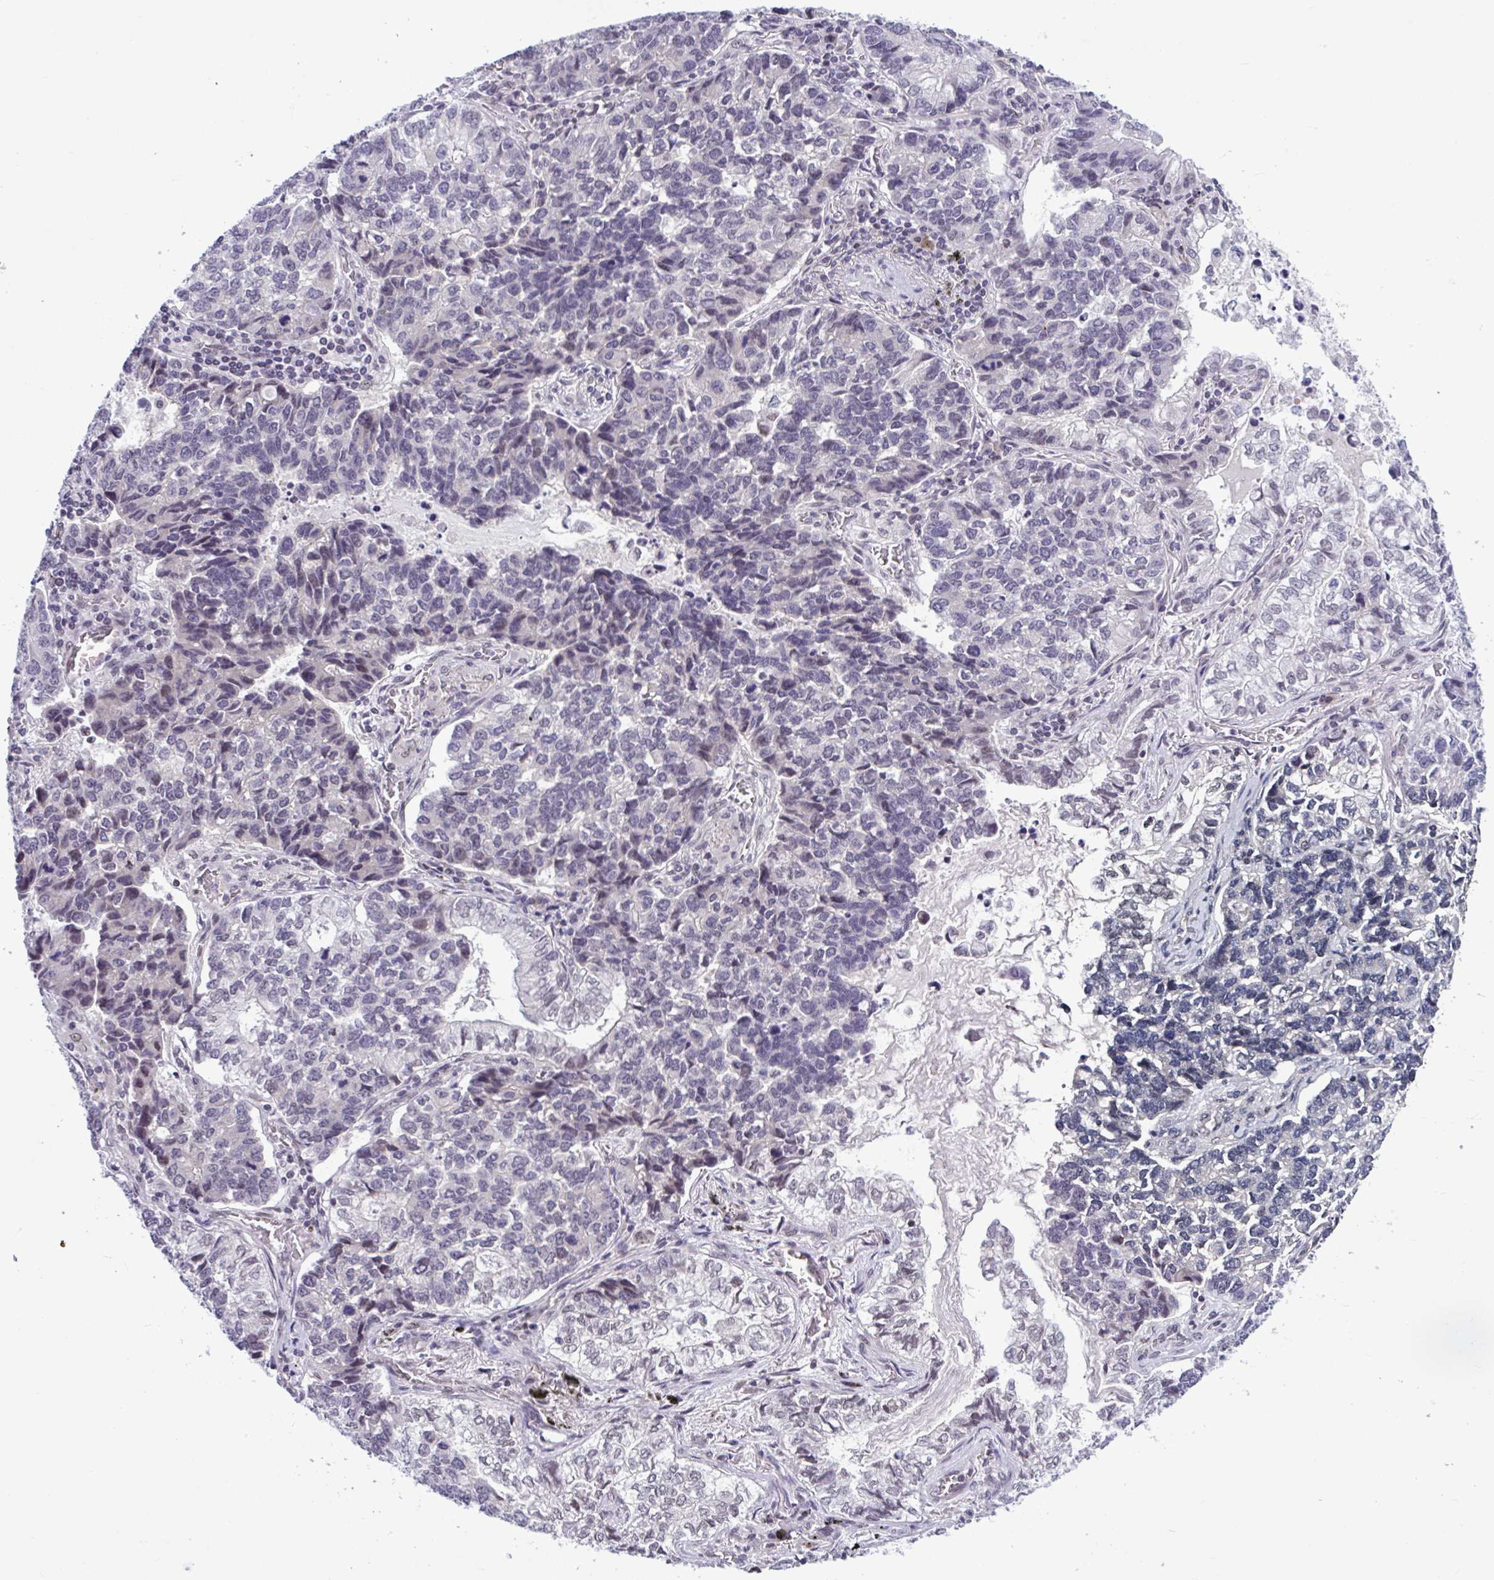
{"staining": {"intensity": "negative", "quantity": "none", "location": "none"}, "tissue": "lung cancer", "cell_type": "Tumor cells", "image_type": "cancer", "snomed": [{"axis": "morphology", "description": "Adenocarcinoma, NOS"}, {"axis": "topography", "description": "Lymph node"}, {"axis": "topography", "description": "Lung"}], "caption": "This is an IHC photomicrograph of human adenocarcinoma (lung). There is no positivity in tumor cells.", "gene": "TTC7B", "patient": {"sex": "male", "age": 66}}